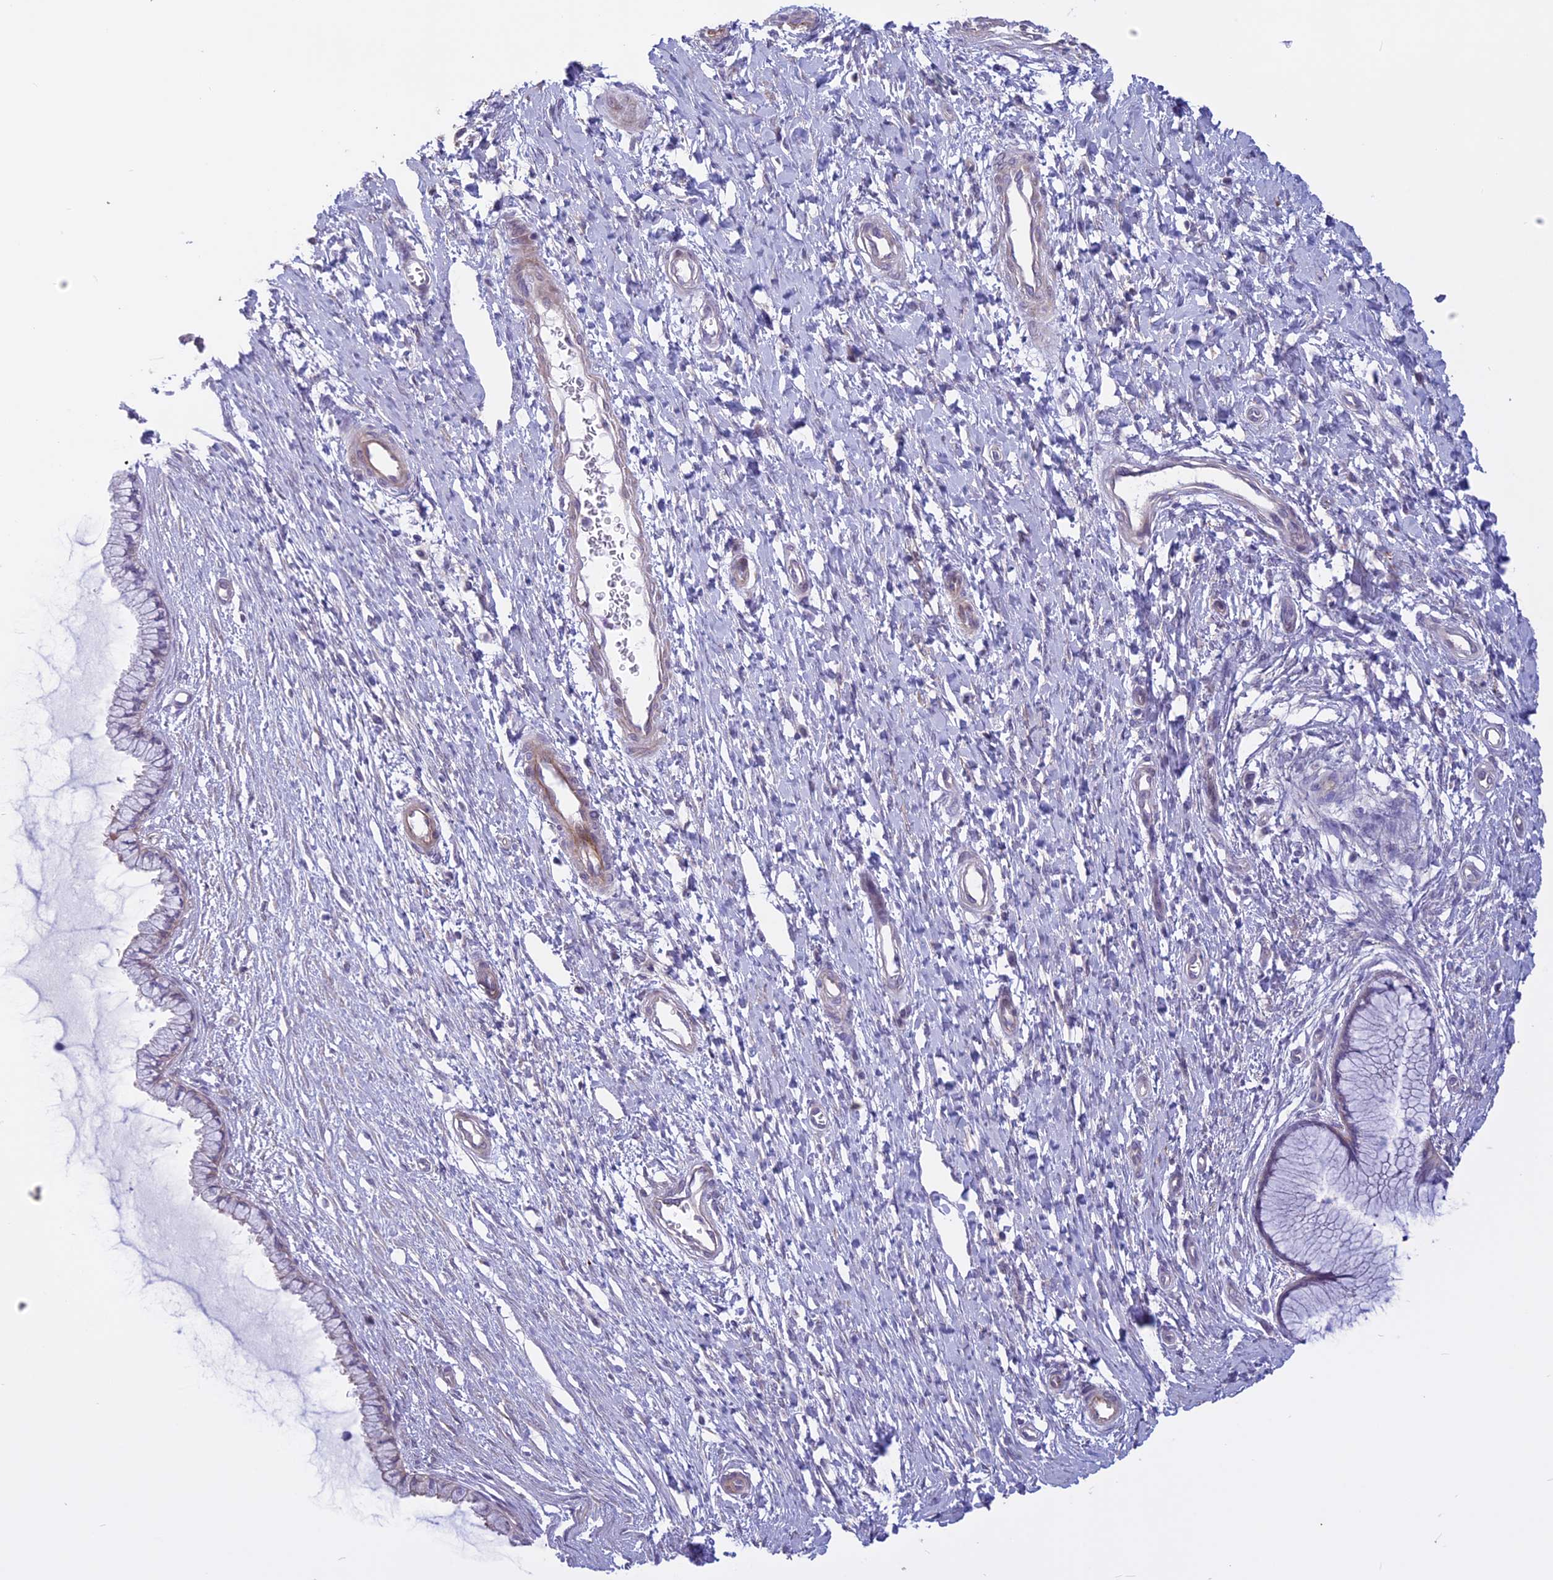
{"staining": {"intensity": "weak", "quantity": "<25%", "location": "cytoplasmic/membranous"}, "tissue": "cervix", "cell_type": "Glandular cells", "image_type": "normal", "snomed": [{"axis": "morphology", "description": "Normal tissue, NOS"}, {"axis": "topography", "description": "Cervix"}], "caption": "Immunohistochemistry (IHC) of unremarkable human cervix reveals no expression in glandular cells.", "gene": "SPHKAP", "patient": {"sex": "female", "age": 55}}